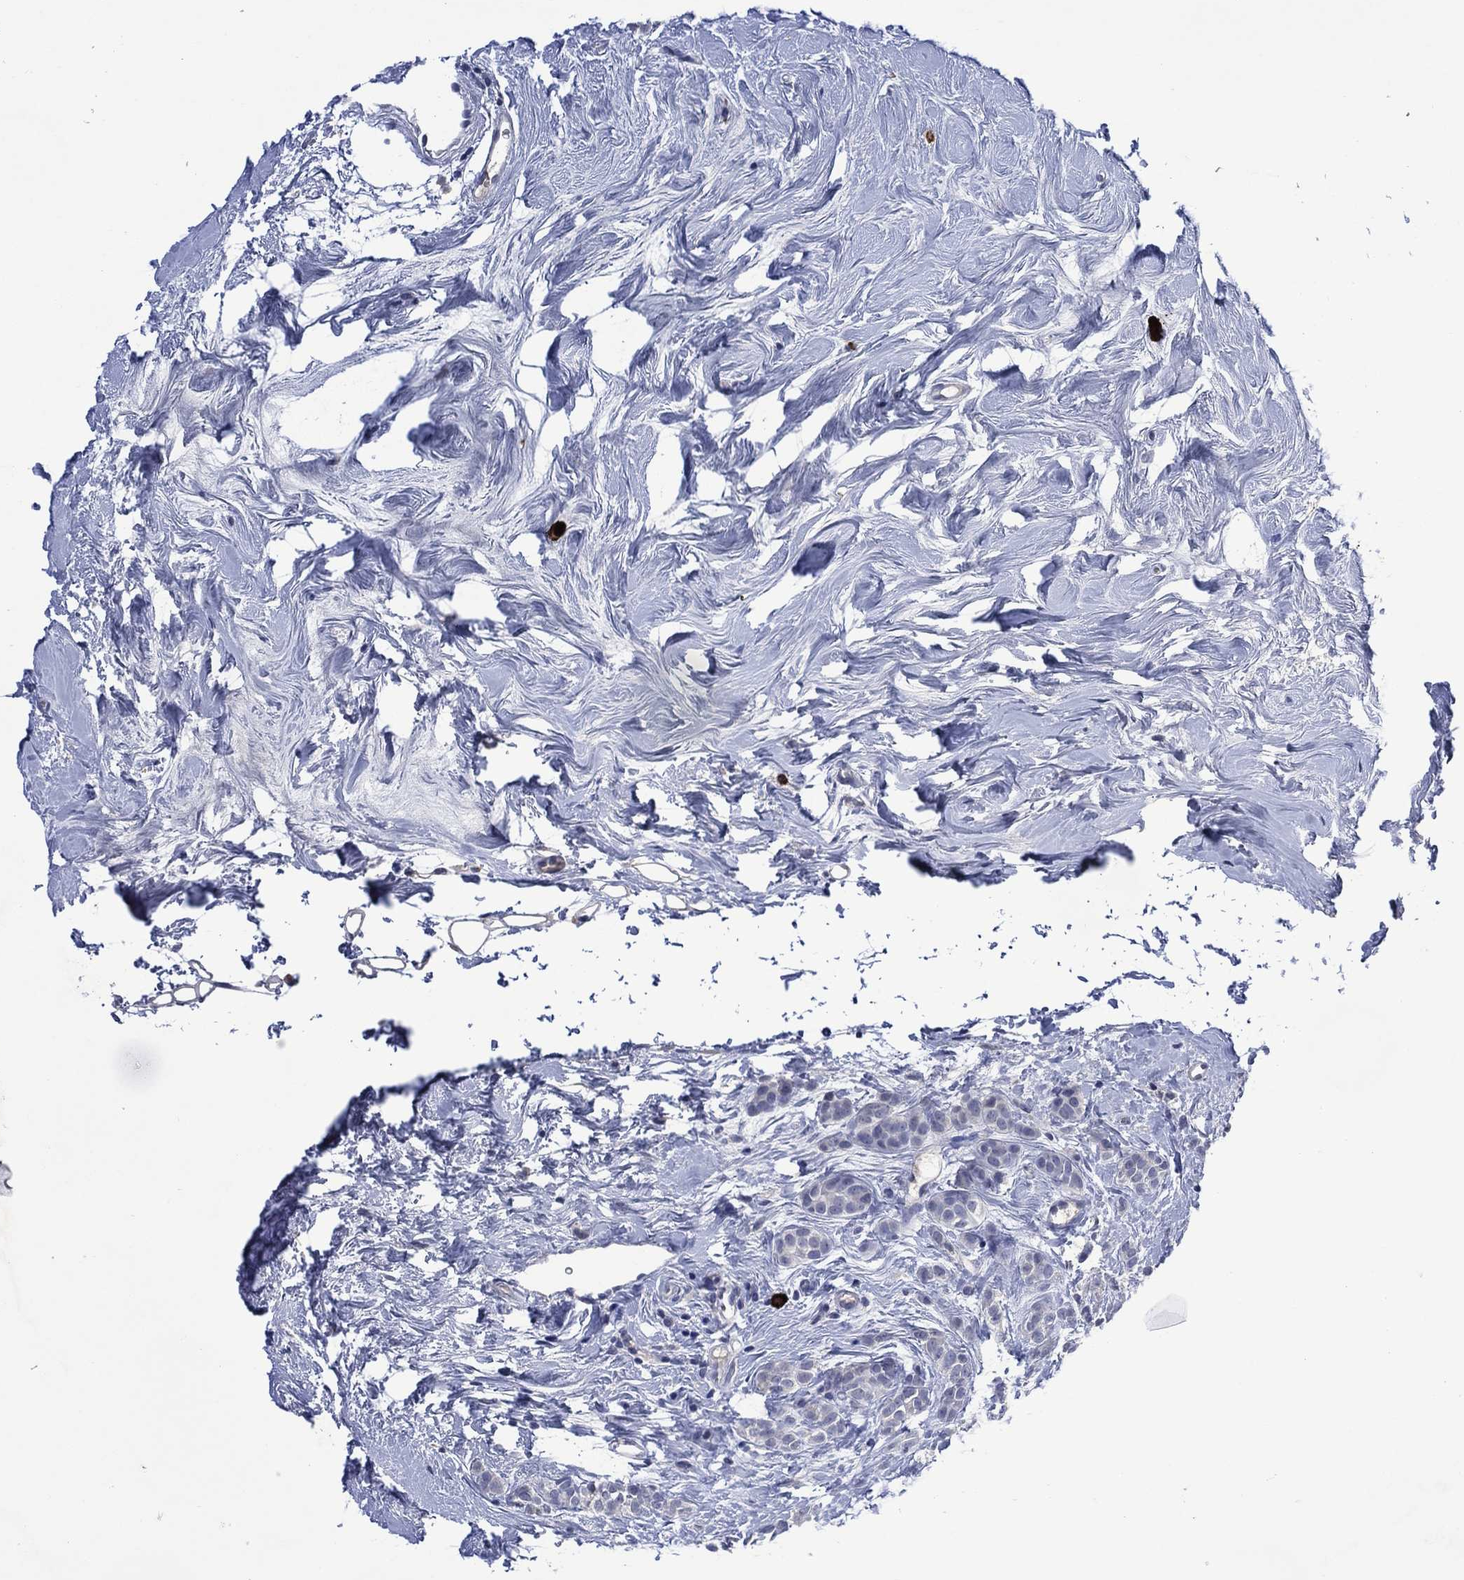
{"staining": {"intensity": "negative", "quantity": "none", "location": "none"}, "tissue": "breast cancer", "cell_type": "Tumor cells", "image_type": "cancer", "snomed": [{"axis": "morphology", "description": "Lobular carcinoma"}, {"axis": "topography", "description": "Breast"}], "caption": "High magnification brightfield microscopy of breast cancer (lobular carcinoma) stained with DAB (brown) and counterstained with hematoxylin (blue): tumor cells show no significant positivity.", "gene": "USP26", "patient": {"sex": "female", "age": 49}}